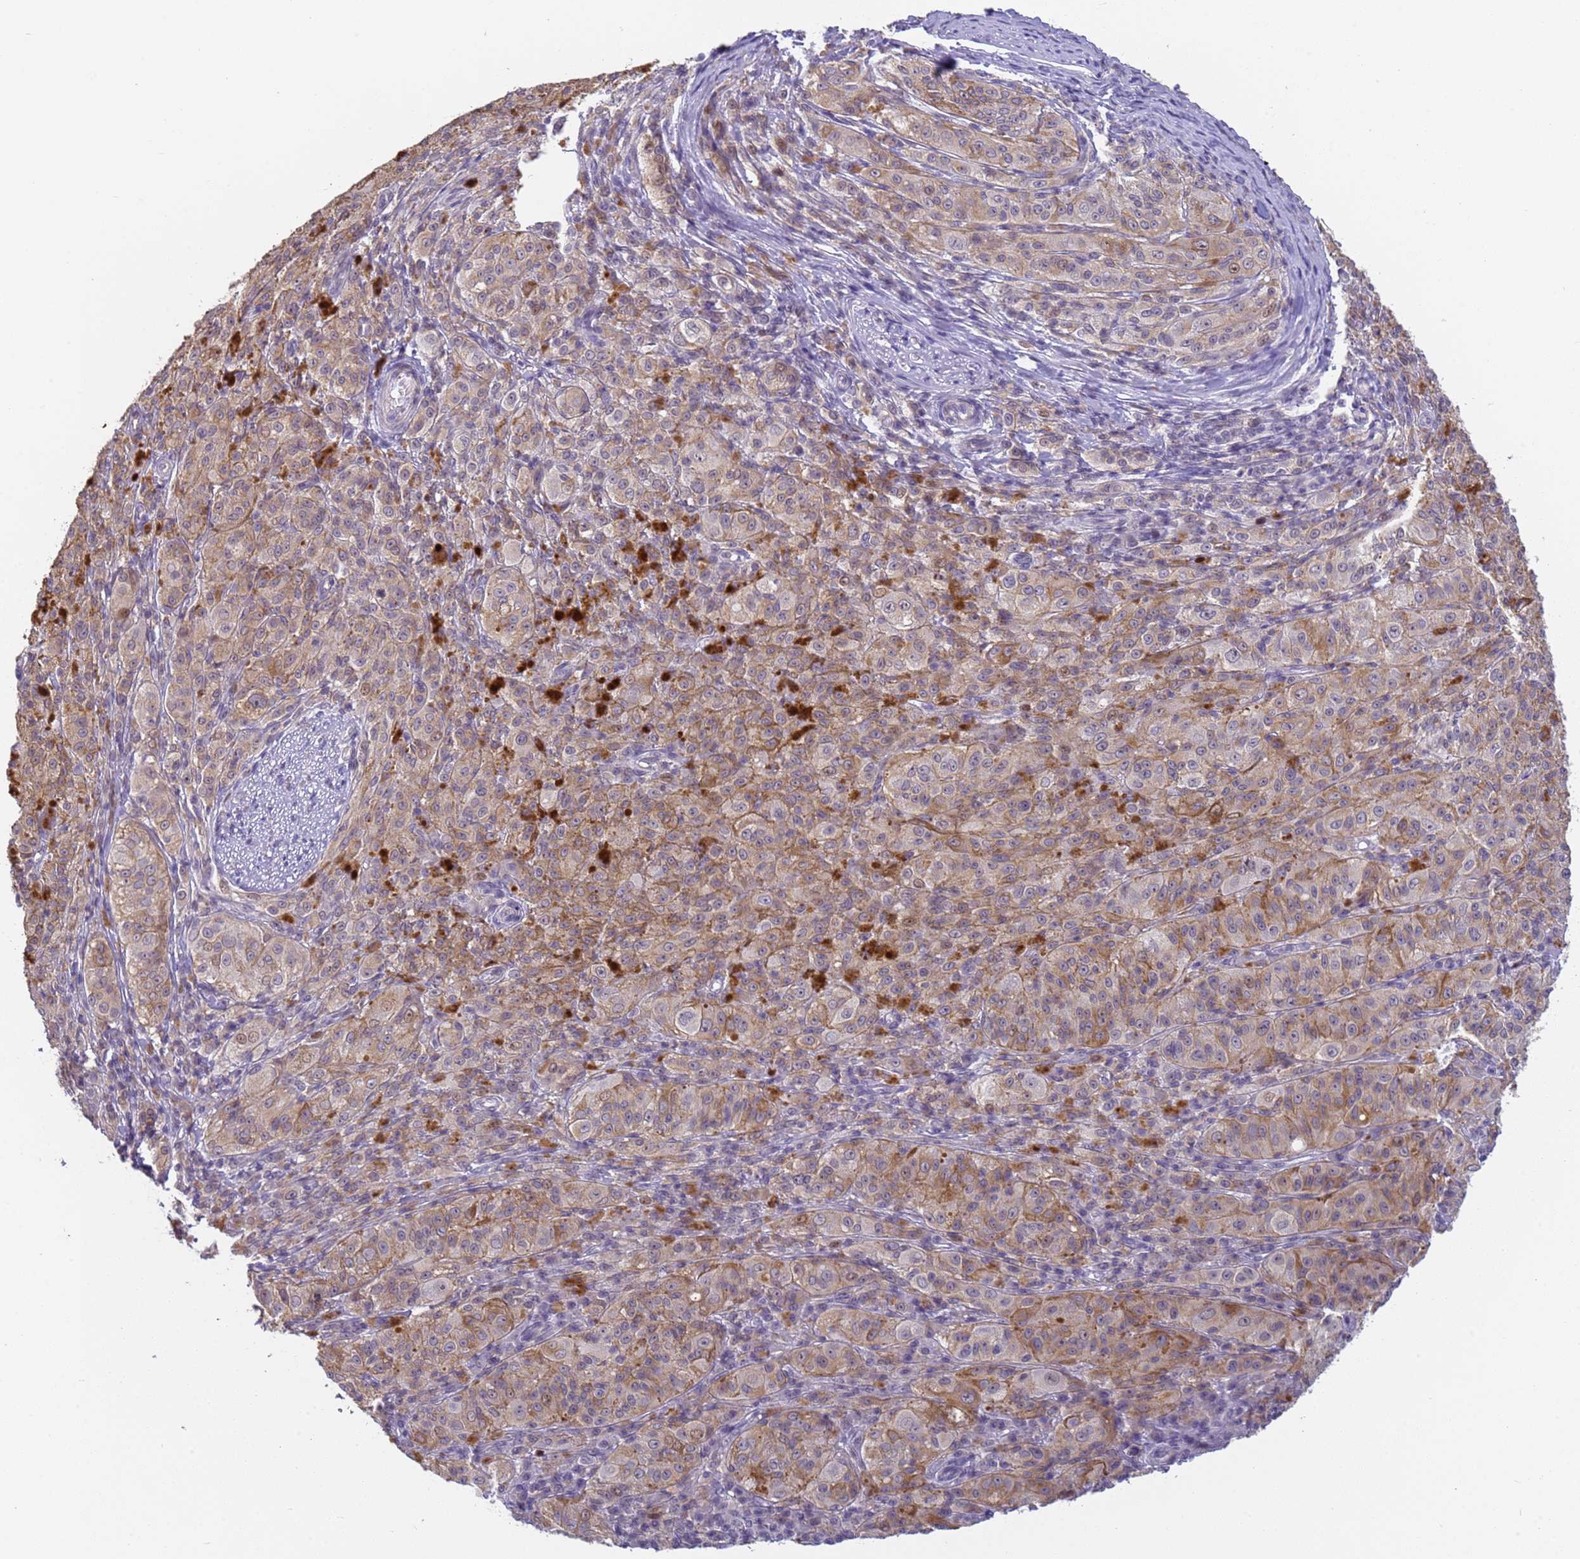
{"staining": {"intensity": "weak", "quantity": "25%-75%", "location": "cytoplasmic/membranous"}, "tissue": "melanoma", "cell_type": "Tumor cells", "image_type": "cancer", "snomed": [{"axis": "morphology", "description": "Malignant melanoma, NOS"}, {"axis": "topography", "description": "Skin"}], "caption": "Immunohistochemistry histopathology image of human malignant melanoma stained for a protein (brown), which demonstrates low levels of weak cytoplasmic/membranous positivity in about 25%-75% of tumor cells.", "gene": "VWA3A", "patient": {"sex": "female", "age": 52}}